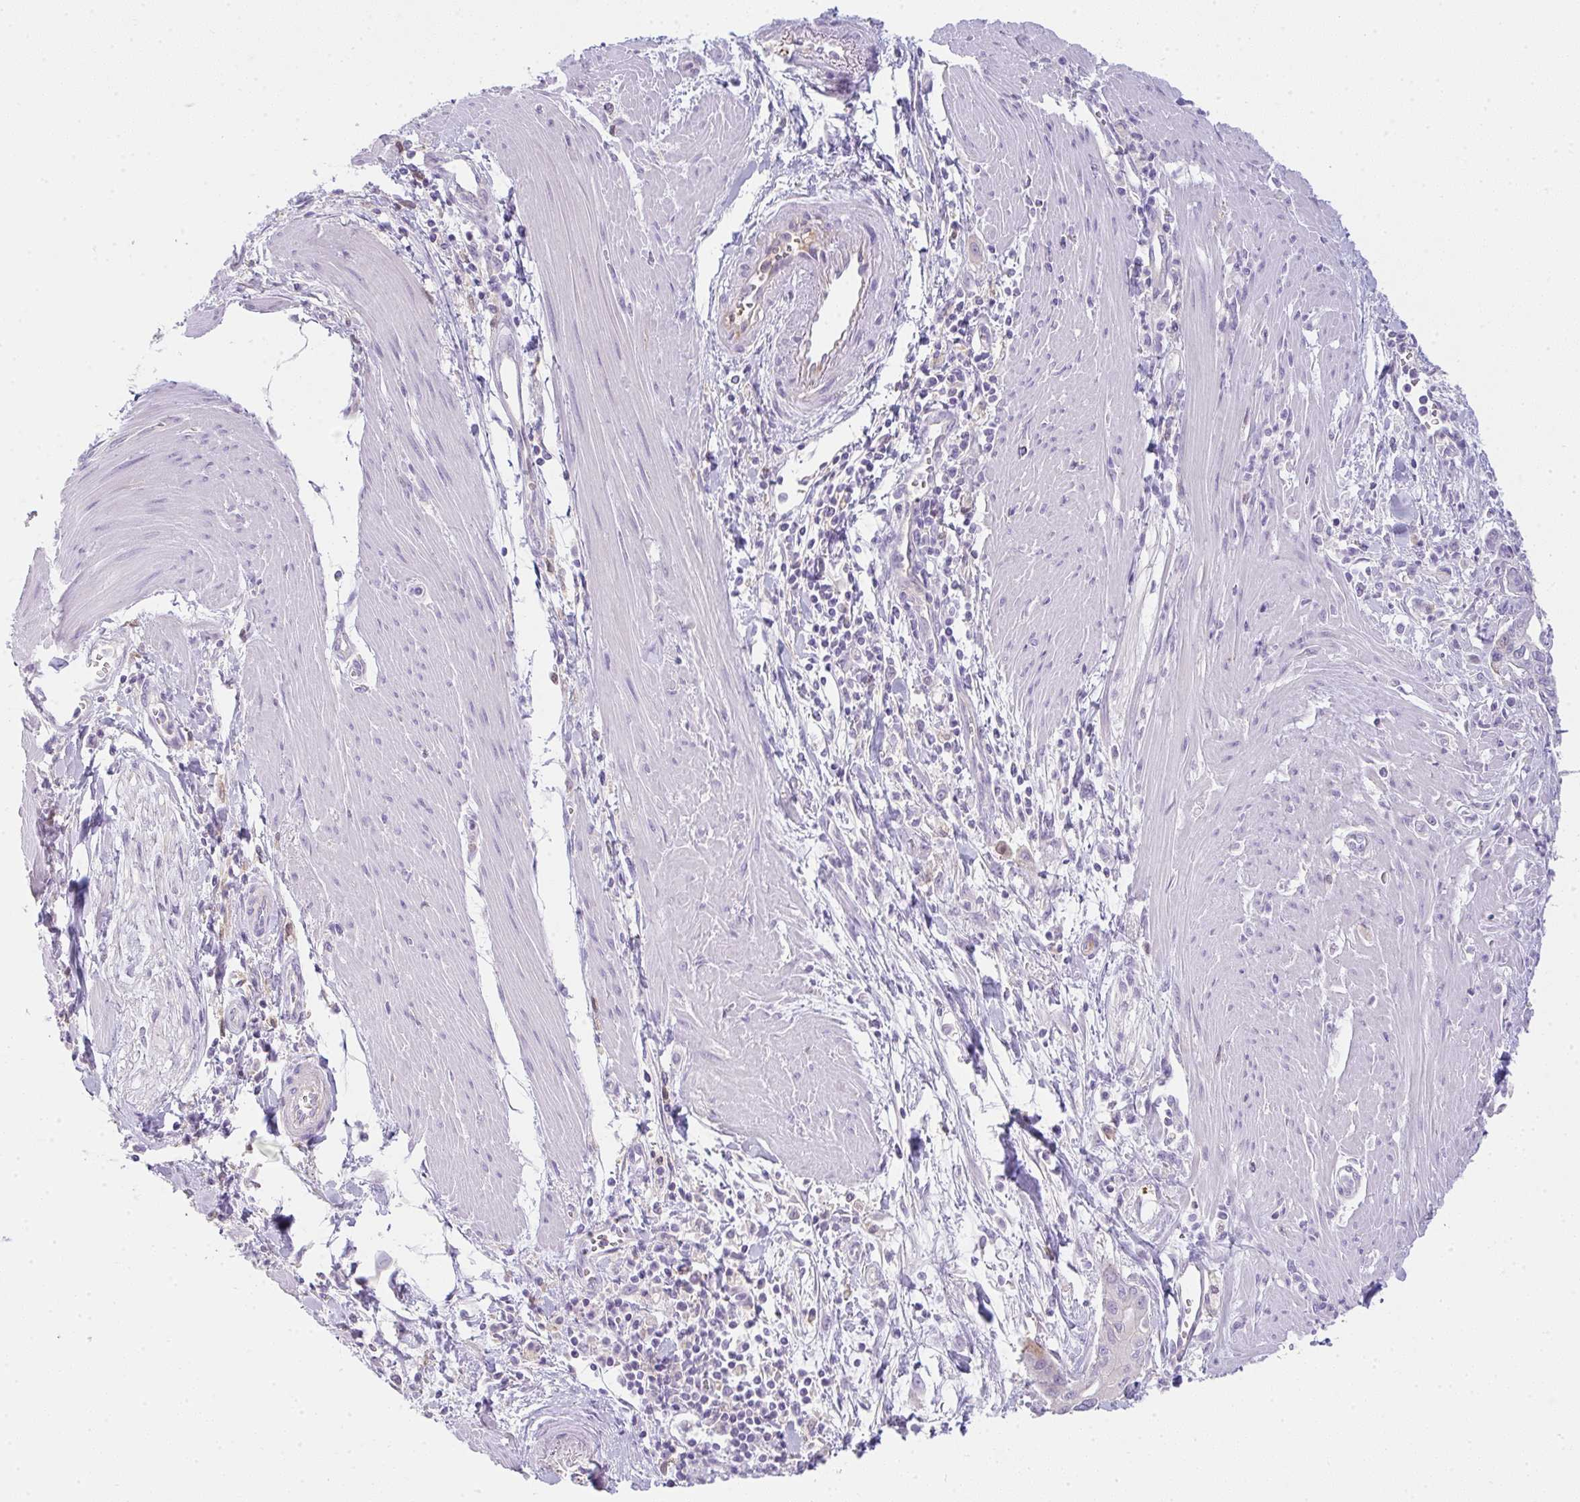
{"staining": {"intensity": "negative", "quantity": "none", "location": "none"}, "tissue": "pancreatic cancer", "cell_type": "Tumor cells", "image_type": "cancer", "snomed": [{"axis": "morphology", "description": "Adenocarcinoma, NOS"}, {"axis": "topography", "description": "Pancreas"}], "caption": "Pancreatic adenocarcinoma stained for a protein using immunohistochemistry (IHC) exhibits no positivity tumor cells.", "gene": "COX7B", "patient": {"sex": "male", "age": 78}}